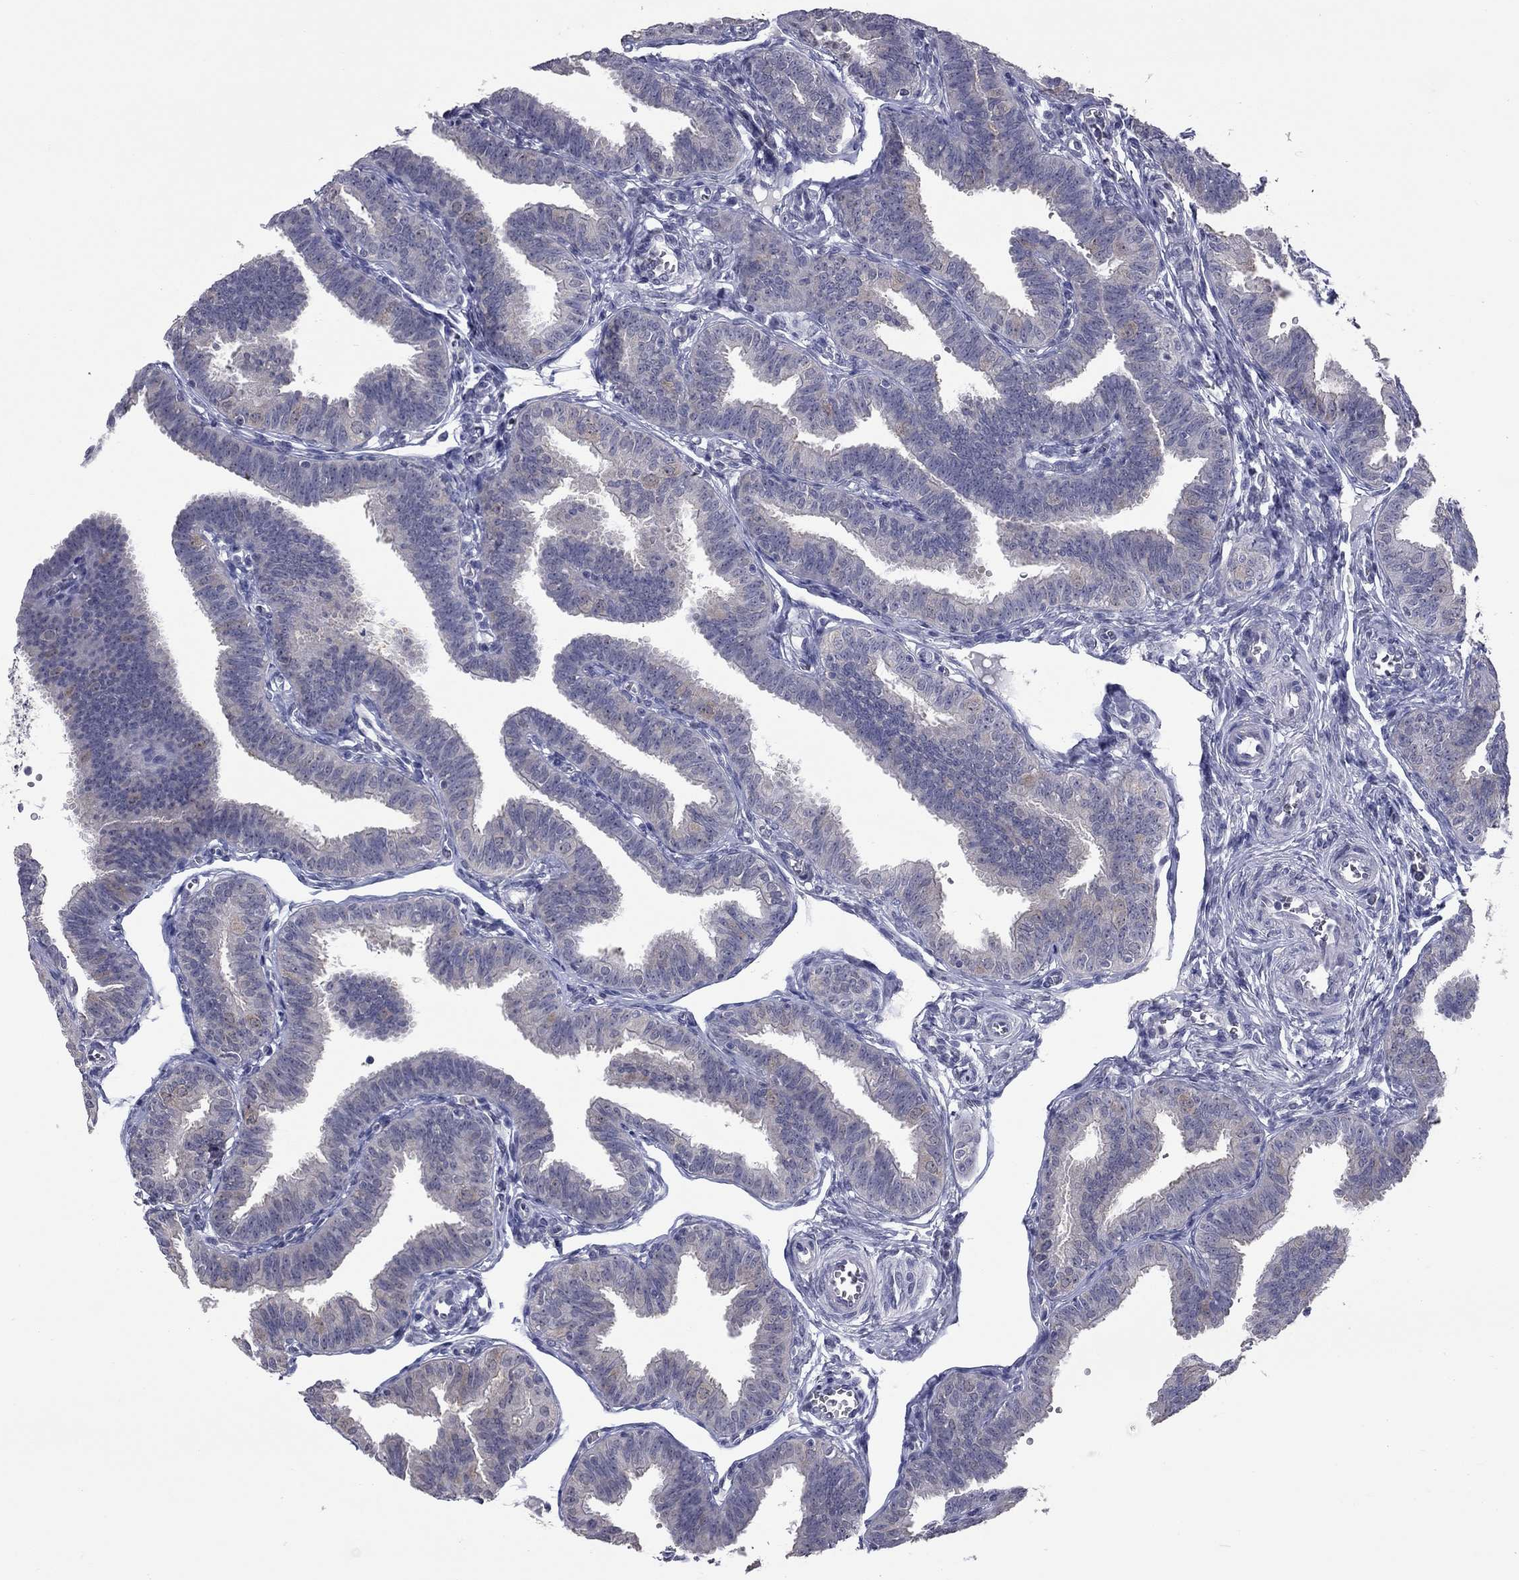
{"staining": {"intensity": "weak", "quantity": "<25%", "location": "cytoplasmic/membranous"}, "tissue": "fallopian tube", "cell_type": "Glandular cells", "image_type": "normal", "snomed": [{"axis": "morphology", "description": "Normal tissue, NOS"}, {"axis": "topography", "description": "Fallopian tube"}], "caption": "Immunohistochemistry histopathology image of unremarkable fallopian tube: human fallopian tube stained with DAB demonstrates no significant protein staining in glandular cells.", "gene": "SHOC2", "patient": {"sex": "female", "age": 25}}